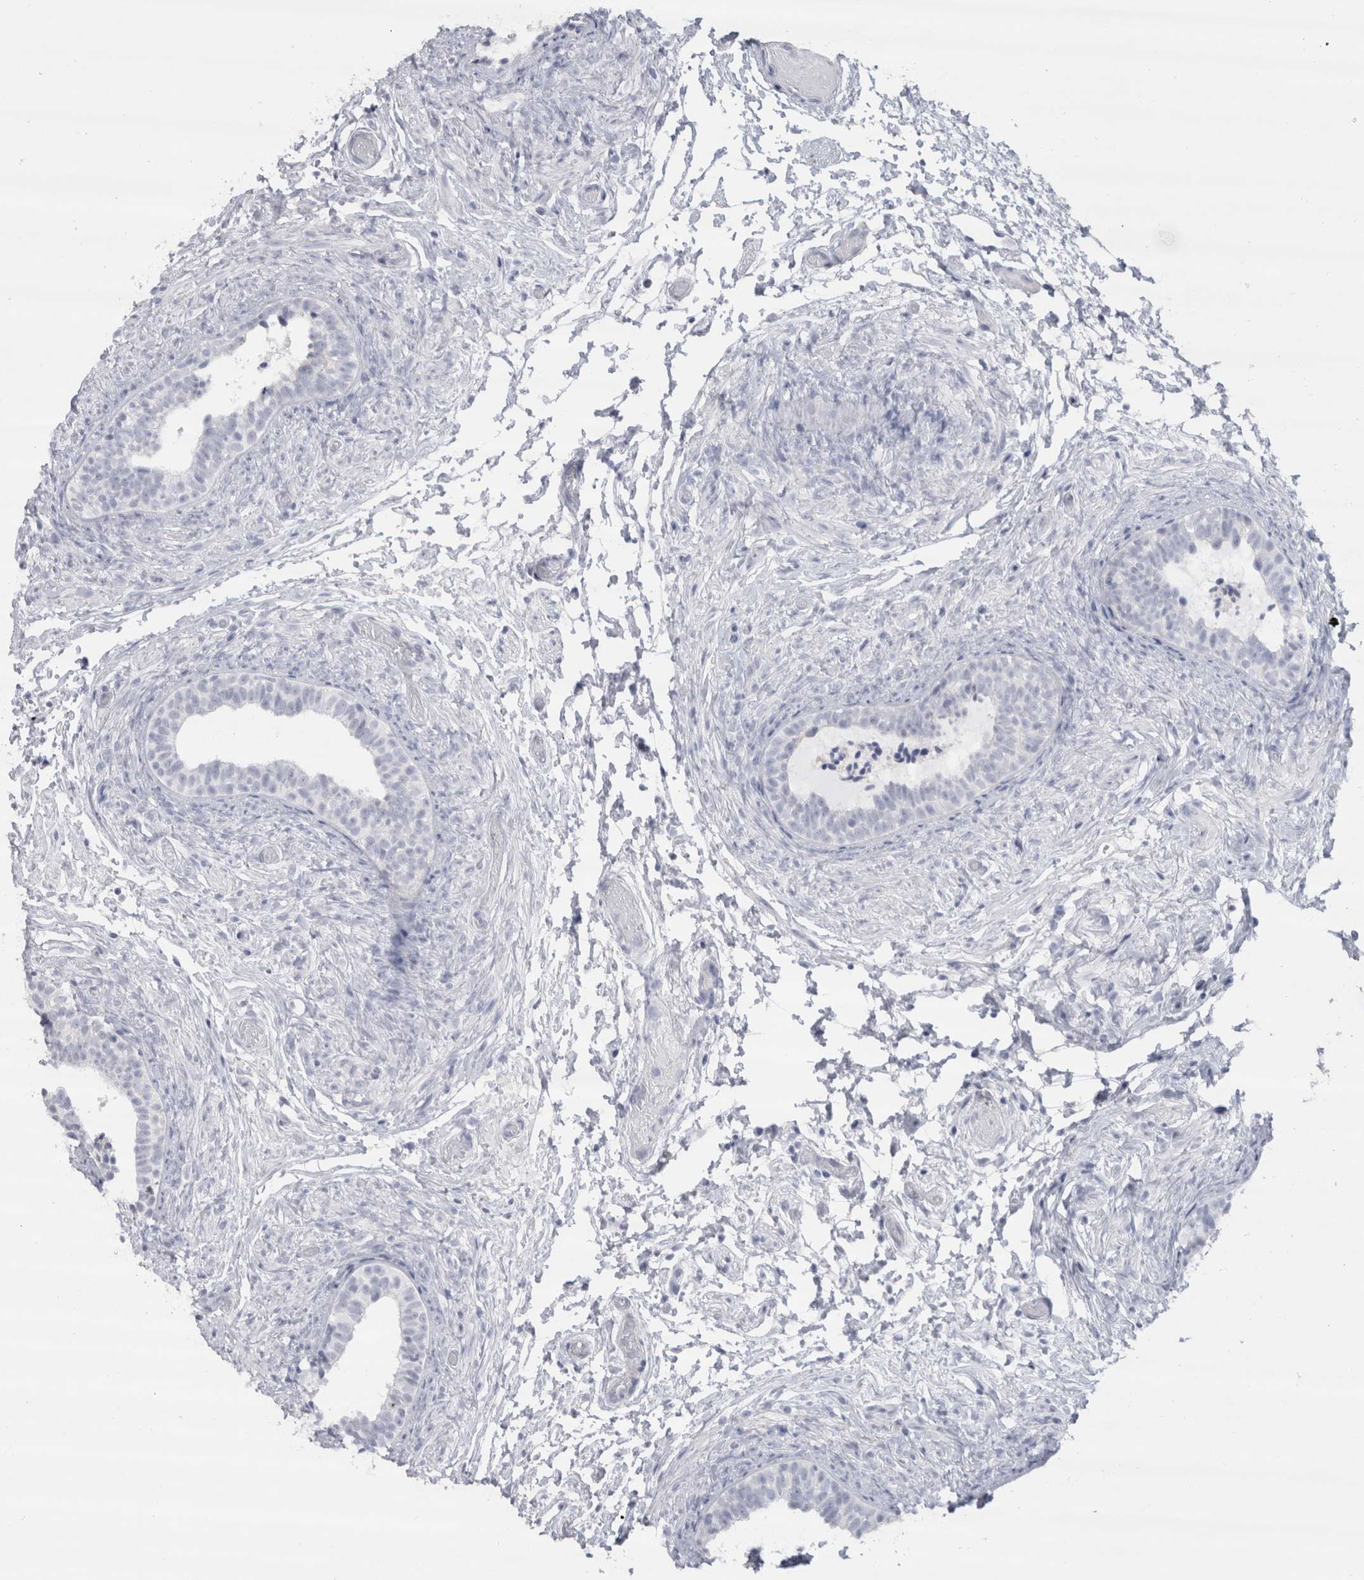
{"staining": {"intensity": "negative", "quantity": "none", "location": "none"}, "tissue": "epididymis", "cell_type": "Glandular cells", "image_type": "normal", "snomed": [{"axis": "morphology", "description": "Normal tissue, NOS"}, {"axis": "topography", "description": "Epididymis"}], "caption": "Immunohistochemistry histopathology image of unremarkable epididymis stained for a protein (brown), which shows no positivity in glandular cells.", "gene": "CDH17", "patient": {"sex": "male", "age": 5}}